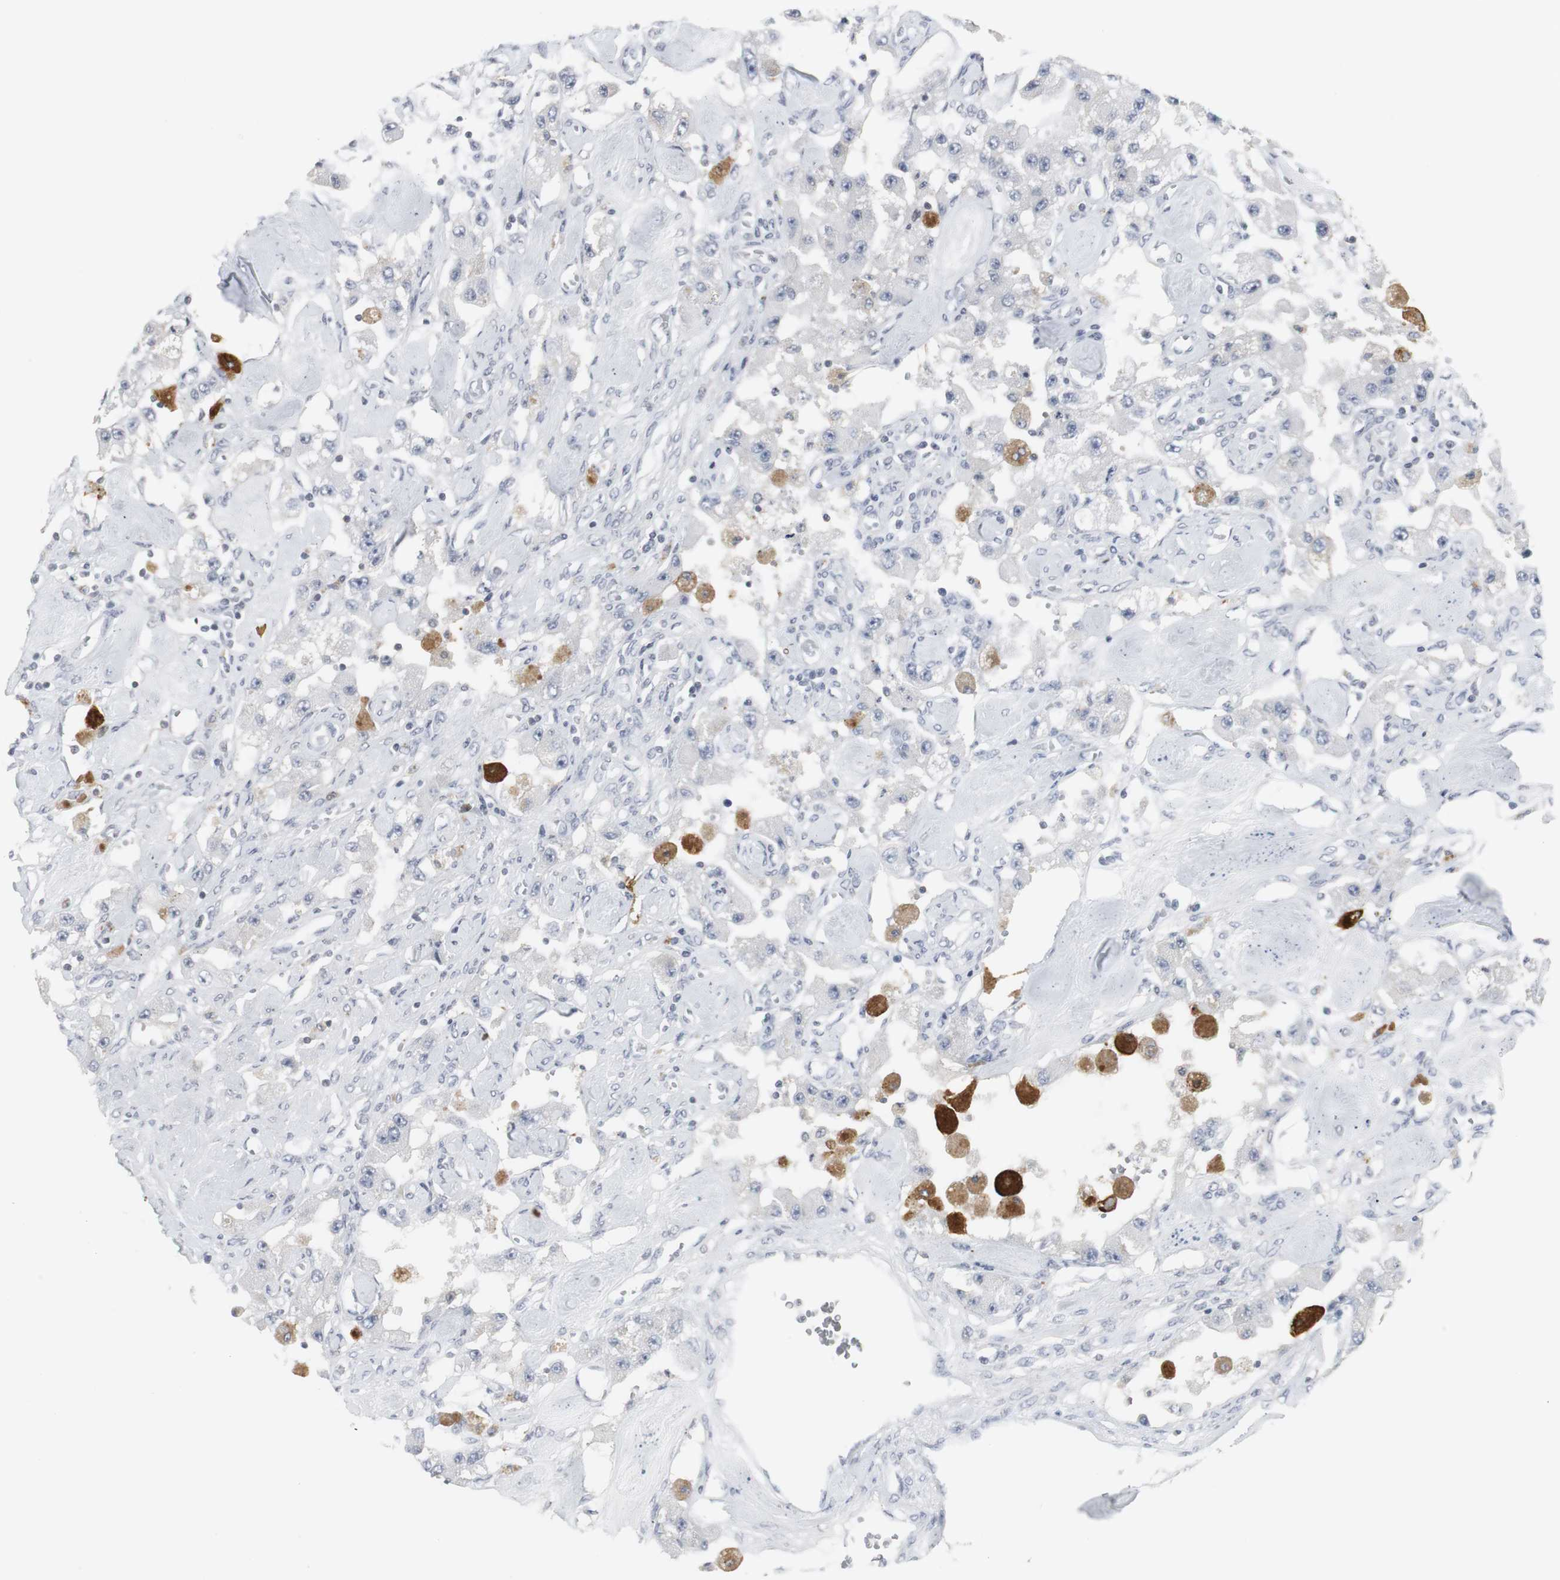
{"staining": {"intensity": "negative", "quantity": "none", "location": "none"}, "tissue": "carcinoid", "cell_type": "Tumor cells", "image_type": "cancer", "snomed": [{"axis": "morphology", "description": "Carcinoid, malignant, NOS"}, {"axis": "topography", "description": "Pancreas"}], "caption": "A photomicrograph of malignant carcinoid stained for a protein displays no brown staining in tumor cells.", "gene": "PI15", "patient": {"sex": "male", "age": 41}}